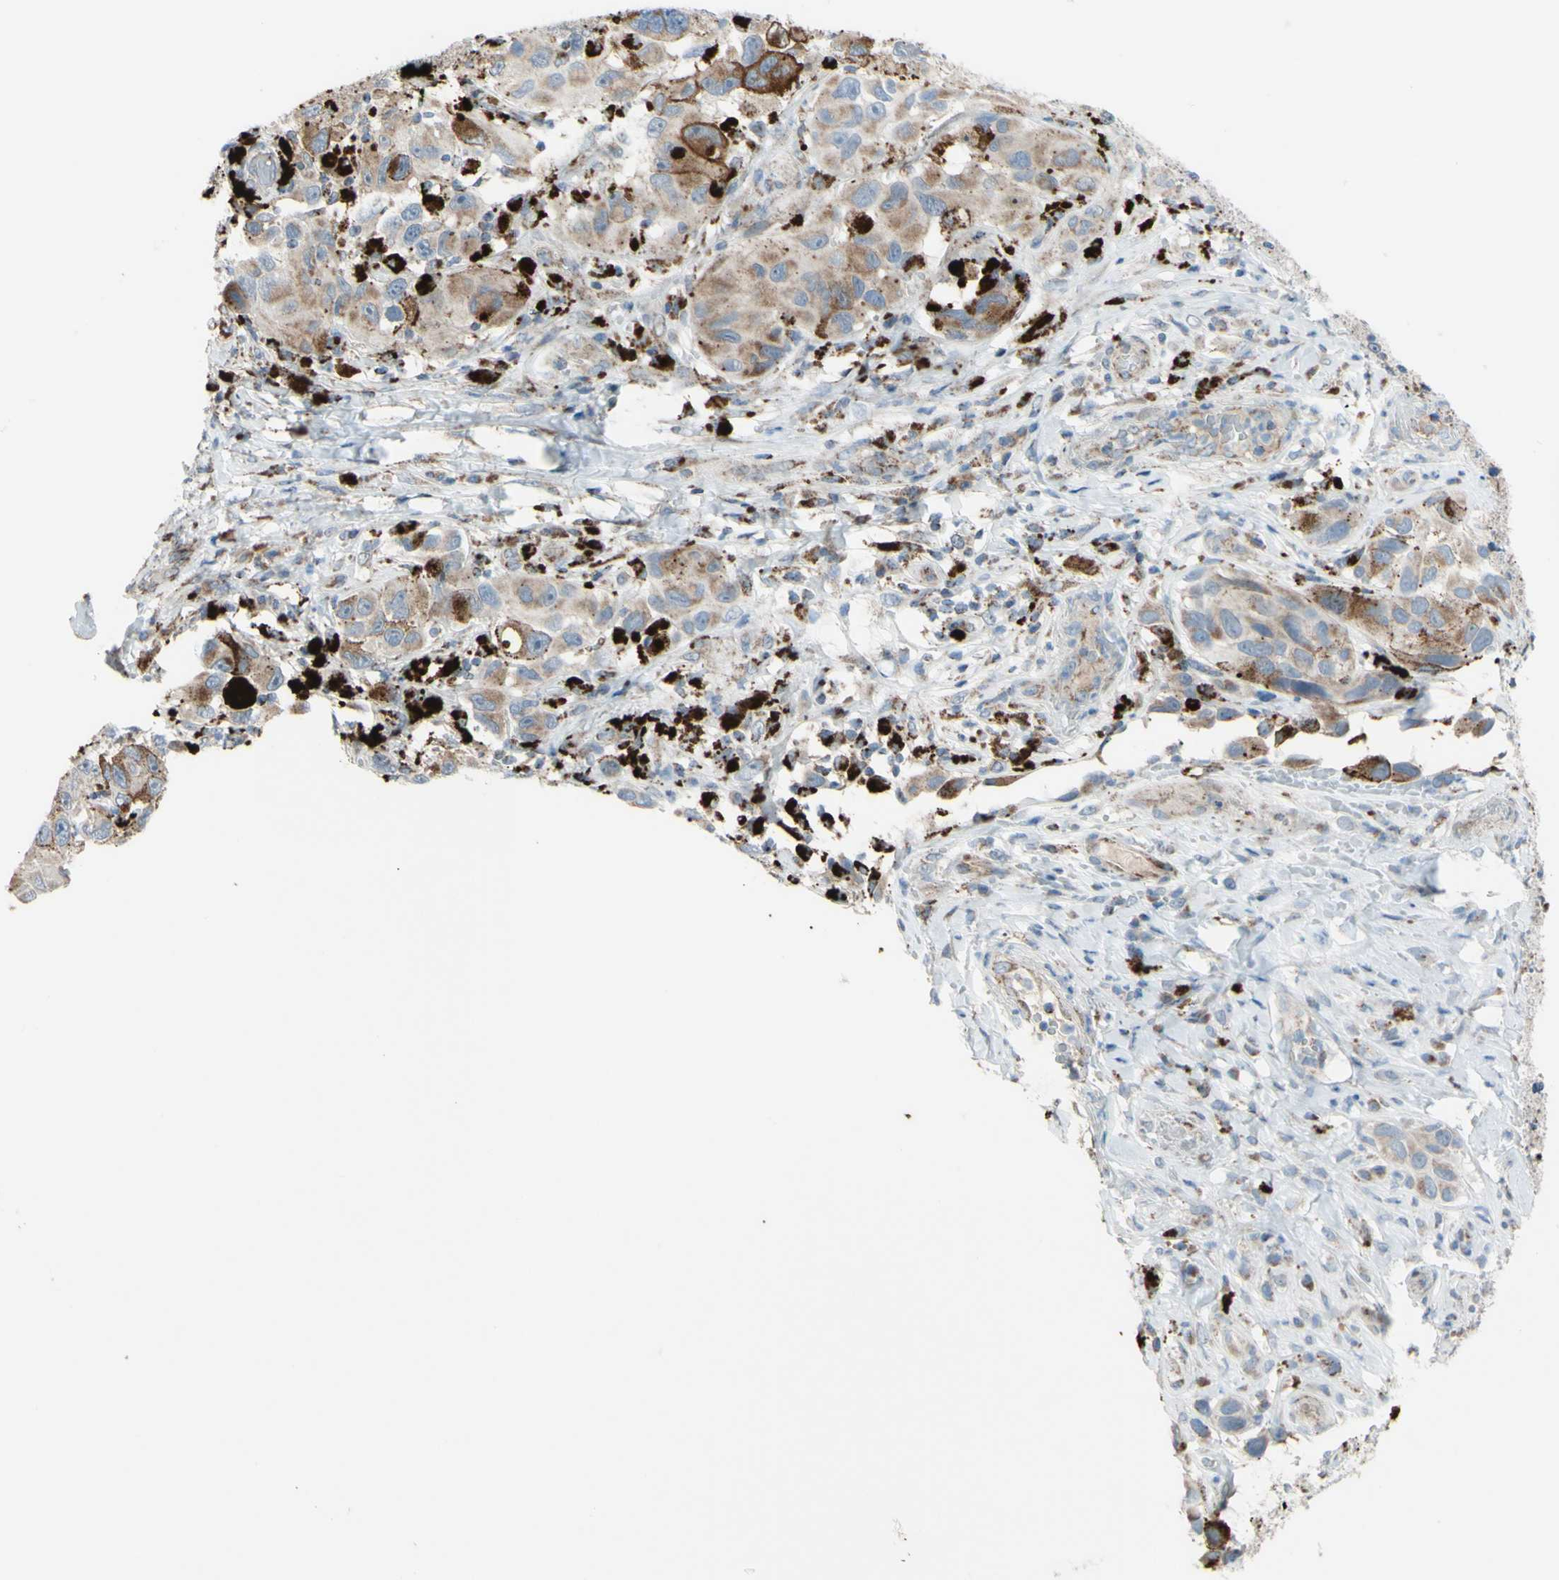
{"staining": {"intensity": "moderate", "quantity": "25%-75%", "location": "cytoplasmic/membranous"}, "tissue": "melanoma", "cell_type": "Tumor cells", "image_type": "cancer", "snomed": [{"axis": "morphology", "description": "Malignant melanoma, NOS"}, {"axis": "topography", "description": "Skin"}], "caption": "Malignant melanoma was stained to show a protein in brown. There is medium levels of moderate cytoplasmic/membranous positivity in approximately 25%-75% of tumor cells.", "gene": "GLT8D1", "patient": {"sex": "female", "age": 73}}